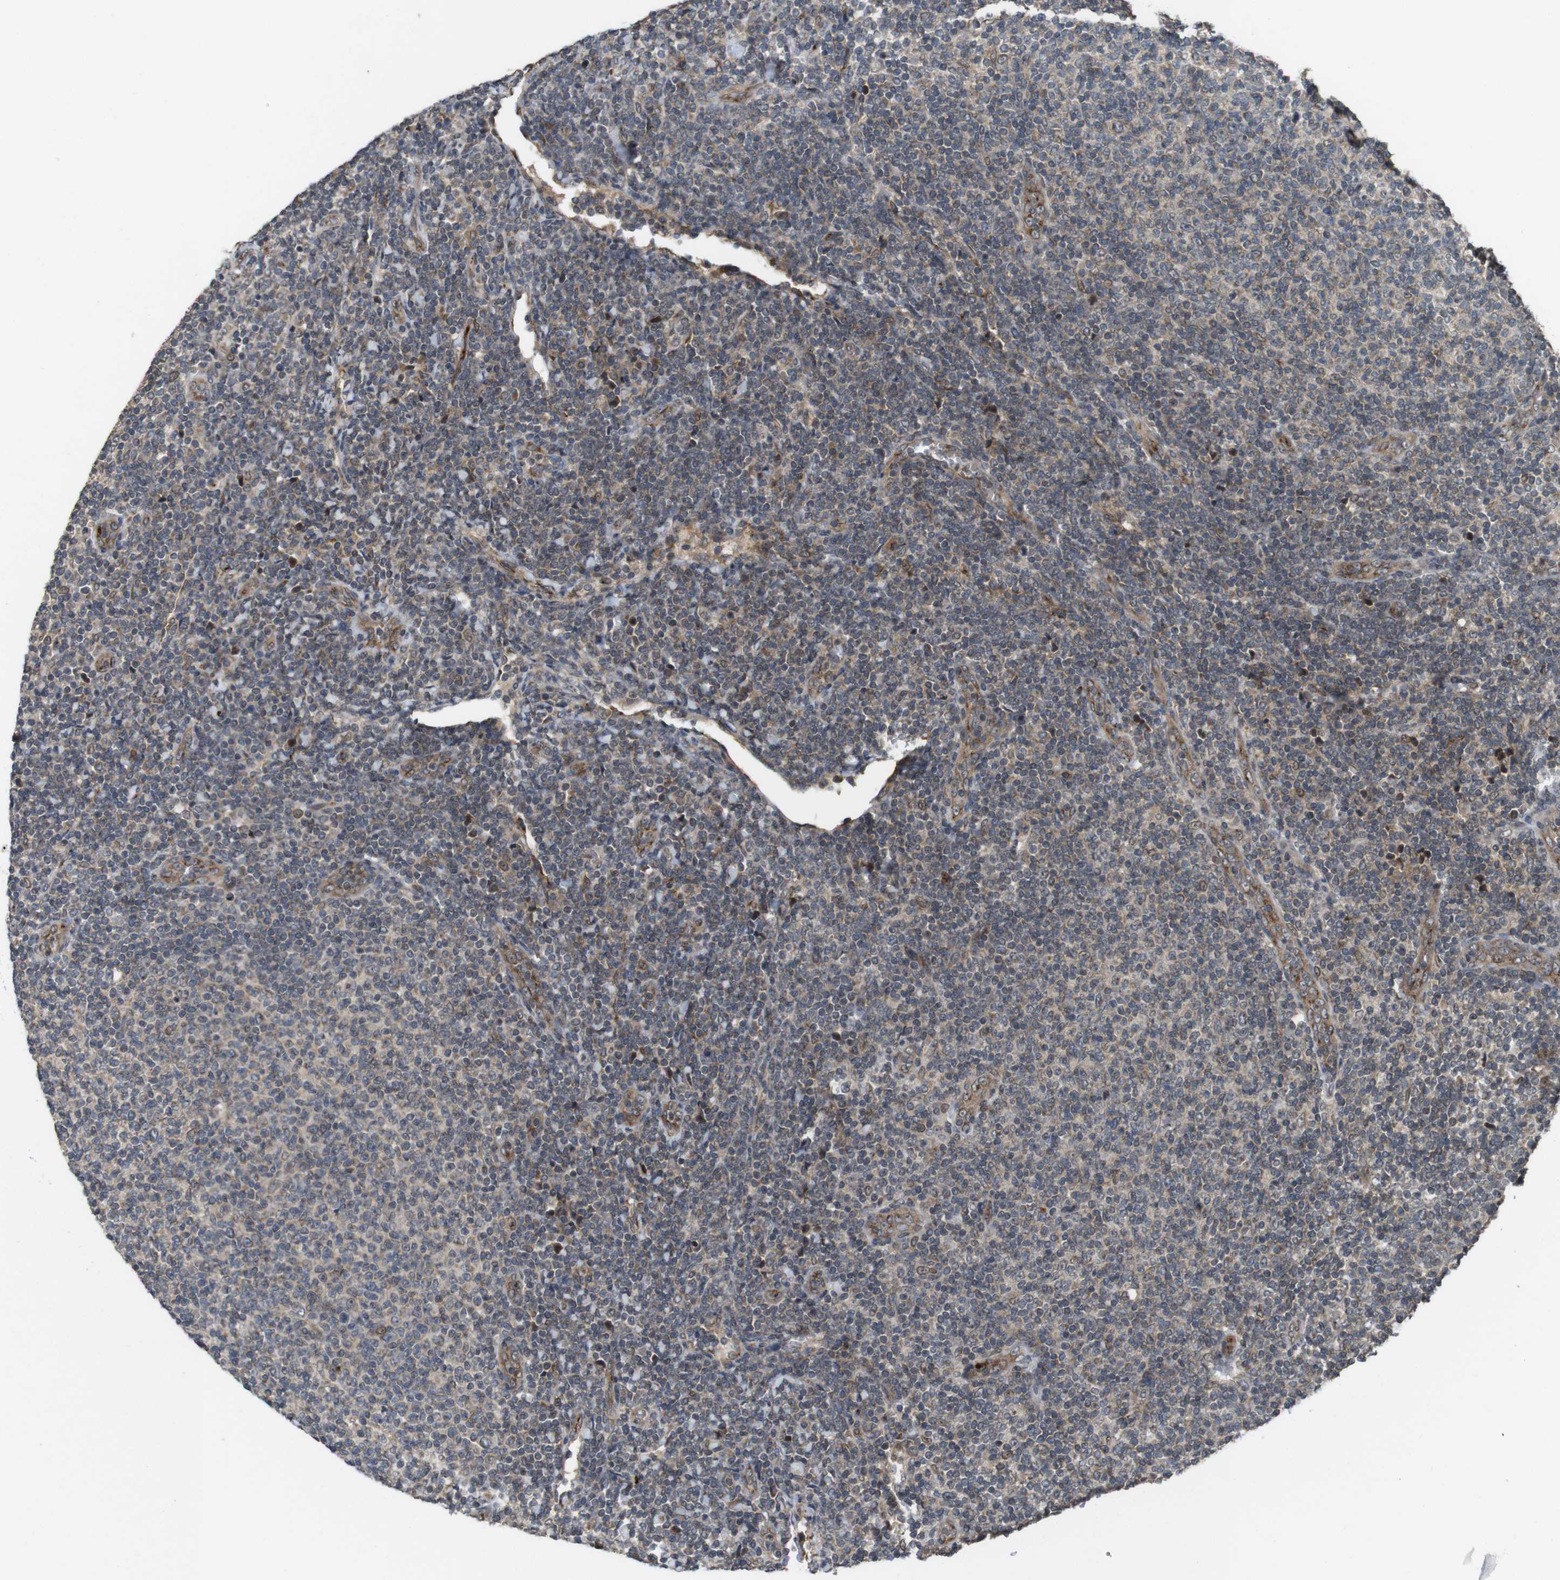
{"staining": {"intensity": "weak", "quantity": "<25%", "location": "cytoplasmic/membranous"}, "tissue": "lymphoma", "cell_type": "Tumor cells", "image_type": "cancer", "snomed": [{"axis": "morphology", "description": "Malignant lymphoma, non-Hodgkin's type, Low grade"}, {"axis": "topography", "description": "Lymph node"}], "caption": "The immunohistochemistry (IHC) micrograph has no significant staining in tumor cells of low-grade malignant lymphoma, non-Hodgkin's type tissue. The staining was performed using DAB to visualize the protein expression in brown, while the nuclei were stained in blue with hematoxylin (Magnification: 20x).", "gene": "EFCAB14", "patient": {"sex": "male", "age": 66}}